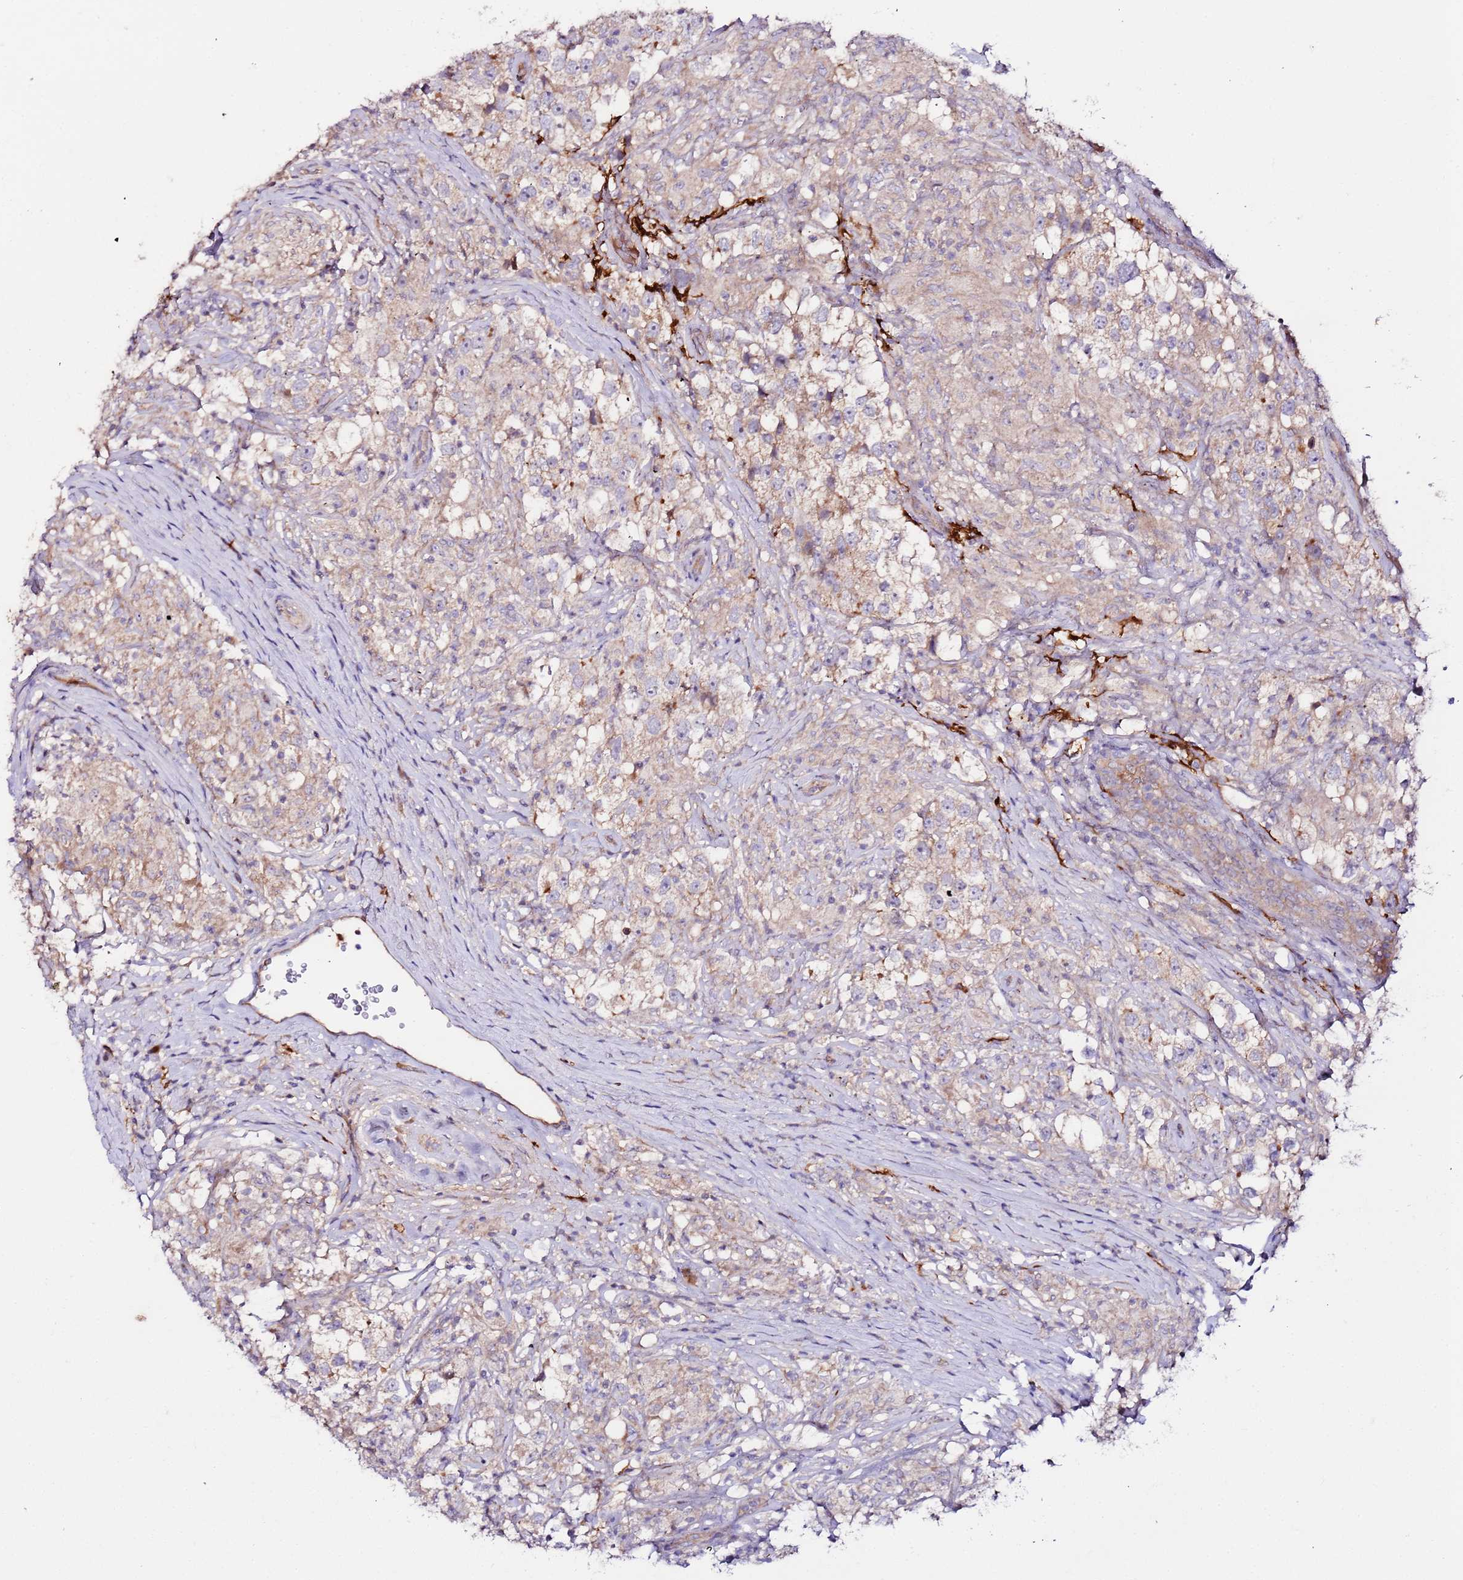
{"staining": {"intensity": "weak", "quantity": "25%-75%", "location": "cytoplasmic/membranous"}, "tissue": "testis cancer", "cell_type": "Tumor cells", "image_type": "cancer", "snomed": [{"axis": "morphology", "description": "Seminoma, NOS"}, {"axis": "topography", "description": "Testis"}], "caption": "This image displays immunohistochemistry staining of testis cancer (seminoma), with low weak cytoplasmic/membranous expression in about 25%-75% of tumor cells.", "gene": "FLVCR1", "patient": {"sex": "male", "age": 46}}